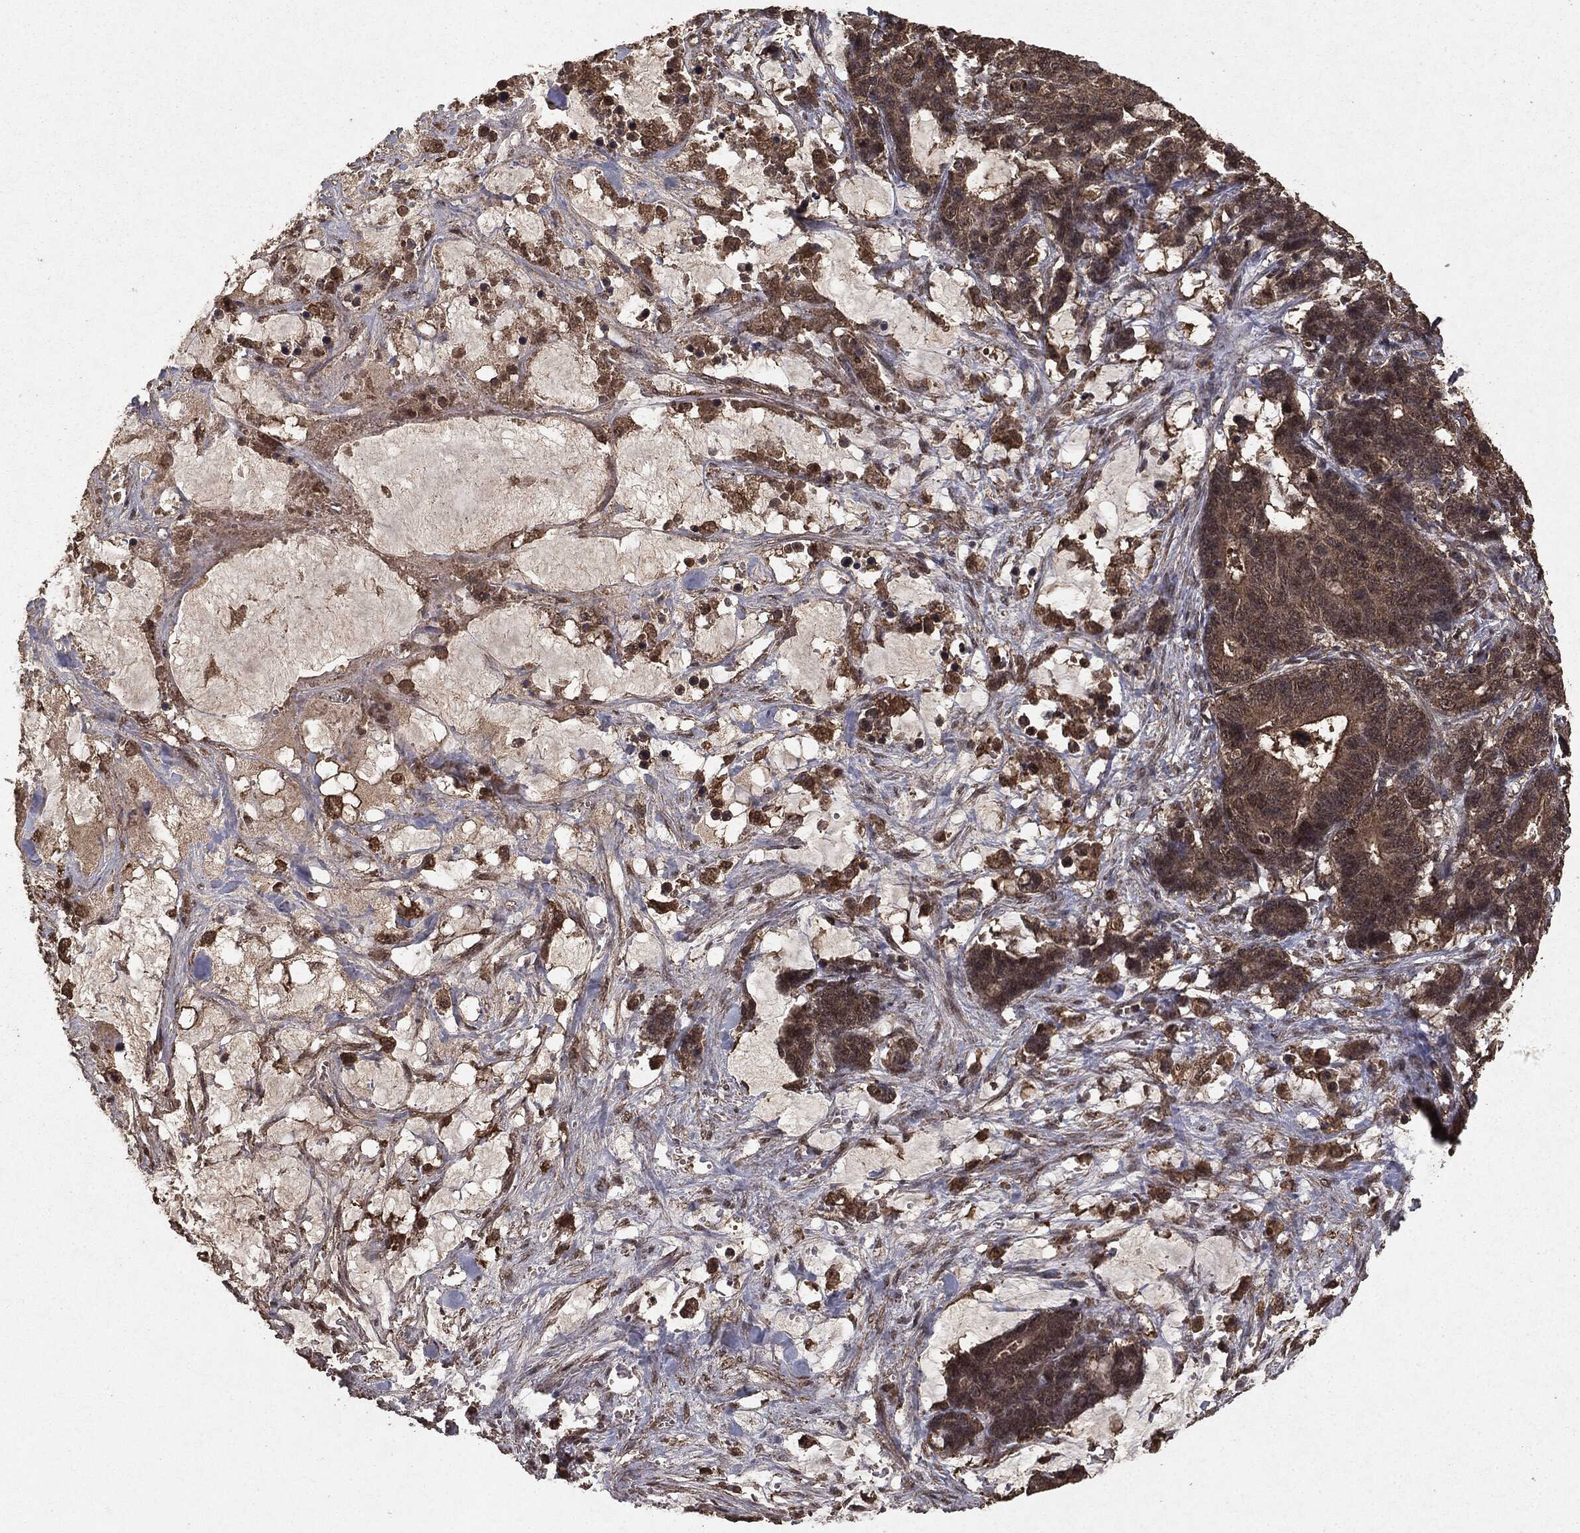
{"staining": {"intensity": "moderate", "quantity": ">75%", "location": "cytoplasmic/membranous"}, "tissue": "stomach cancer", "cell_type": "Tumor cells", "image_type": "cancer", "snomed": [{"axis": "morphology", "description": "Normal tissue, NOS"}, {"axis": "morphology", "description": "Adenocarcinoma, NOS"}, {"axis": "topography", "description": "Stomach"}], "caption": "Protein expression analysis of adenocarcinoma (stomach) demonstrates moderate cytoplasmic/membranous positivity in approximately >75% of tumor cells.", "gene": "NME1", "patient": {"sex": "female", "age": 64}}